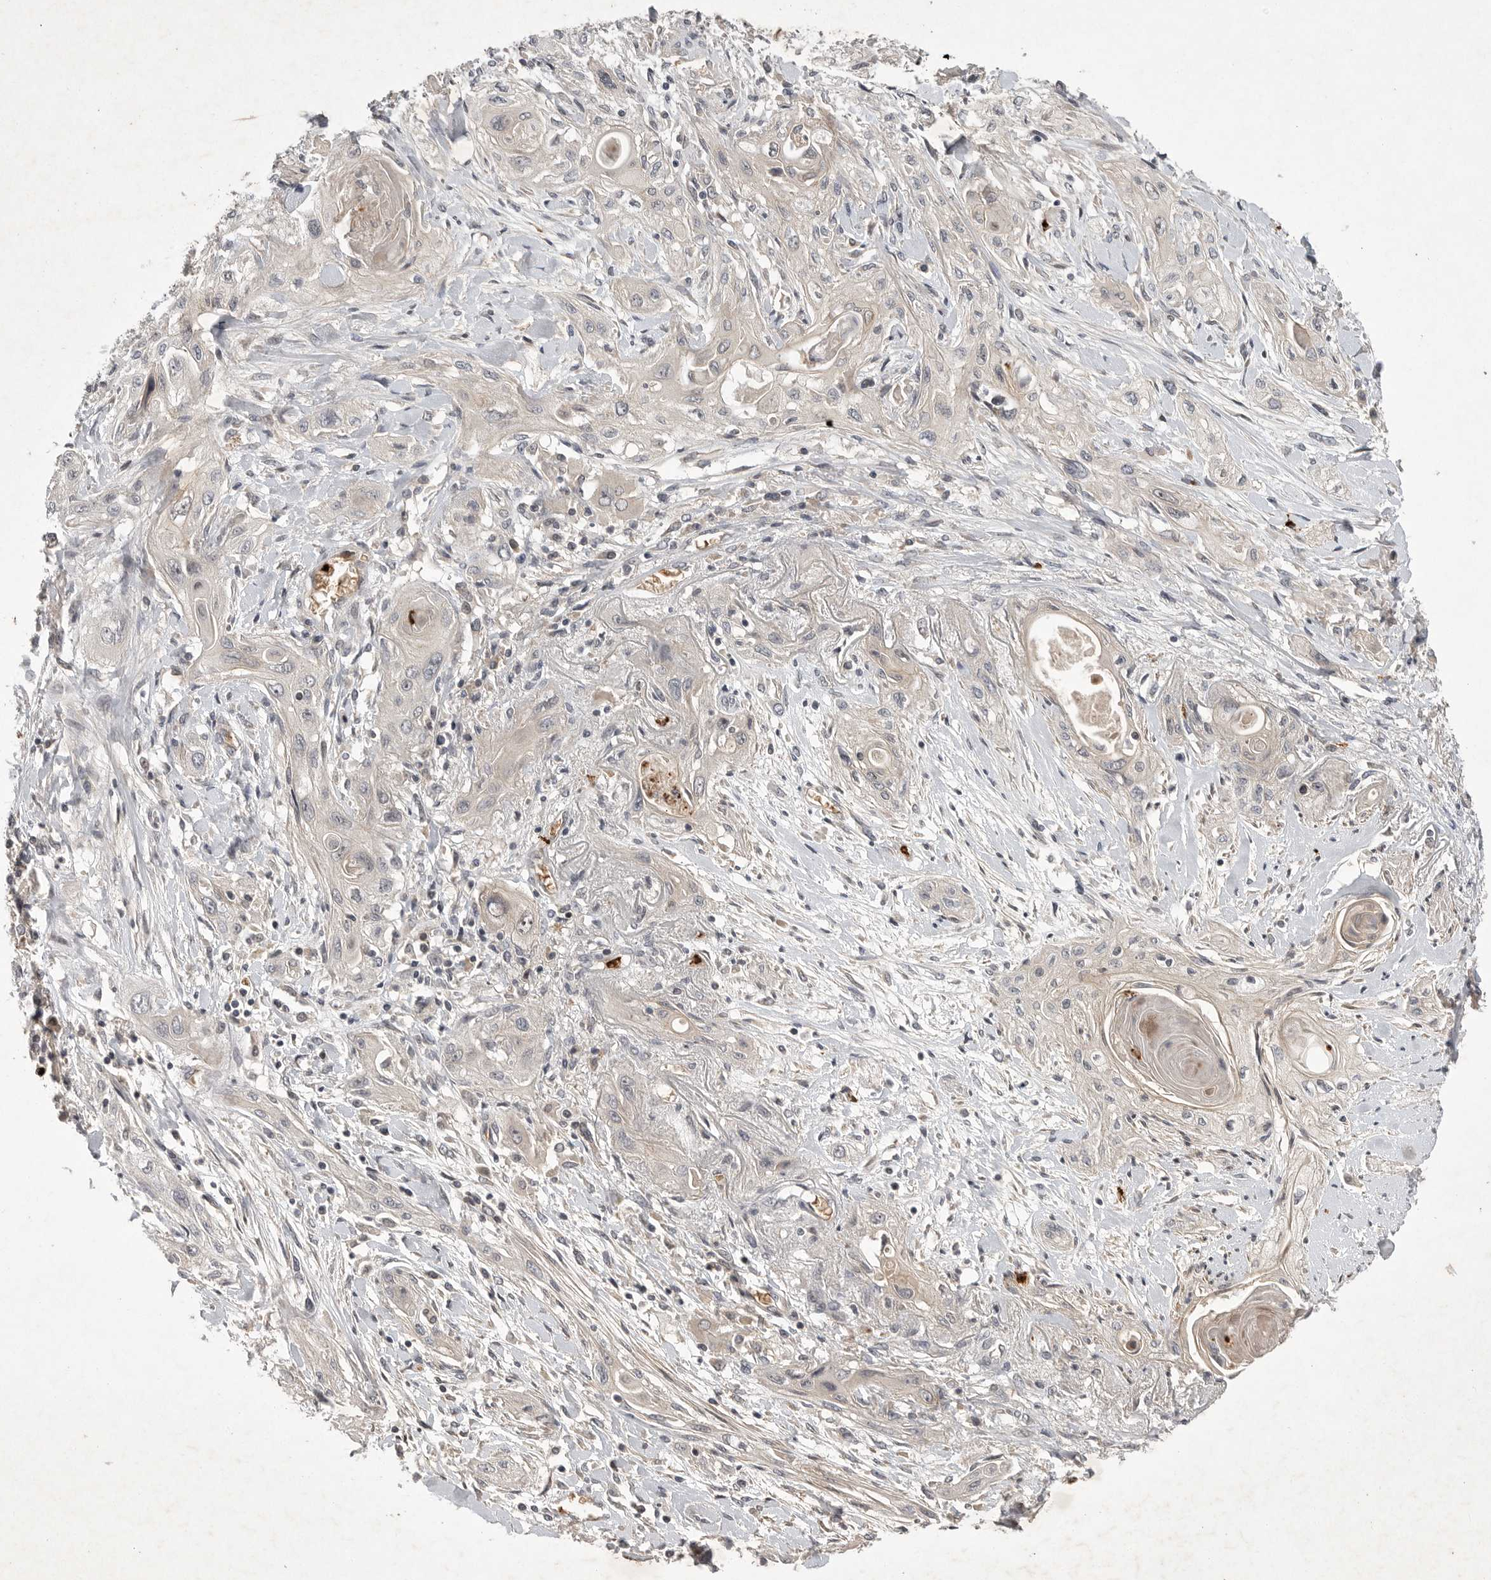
{"staining": {"intensity": "weak", "quantity": "<25%", "location": "cytoplasmic/membranous"}, "tissue": "lung cancer", "cell_type": "Tumor cells", "image_type": "cancer", "snomed": [{"axis": "morphology", "description": "Squamous cell carcinoma, NOS"}, {"axis": "topography", "description": "Lung"}], "caption": "Histopathology image shows no significant protein expression in tumor cells of lung cancer.", "gene": "UBE3D", "patient": {"sex": "female", "age": 47}}